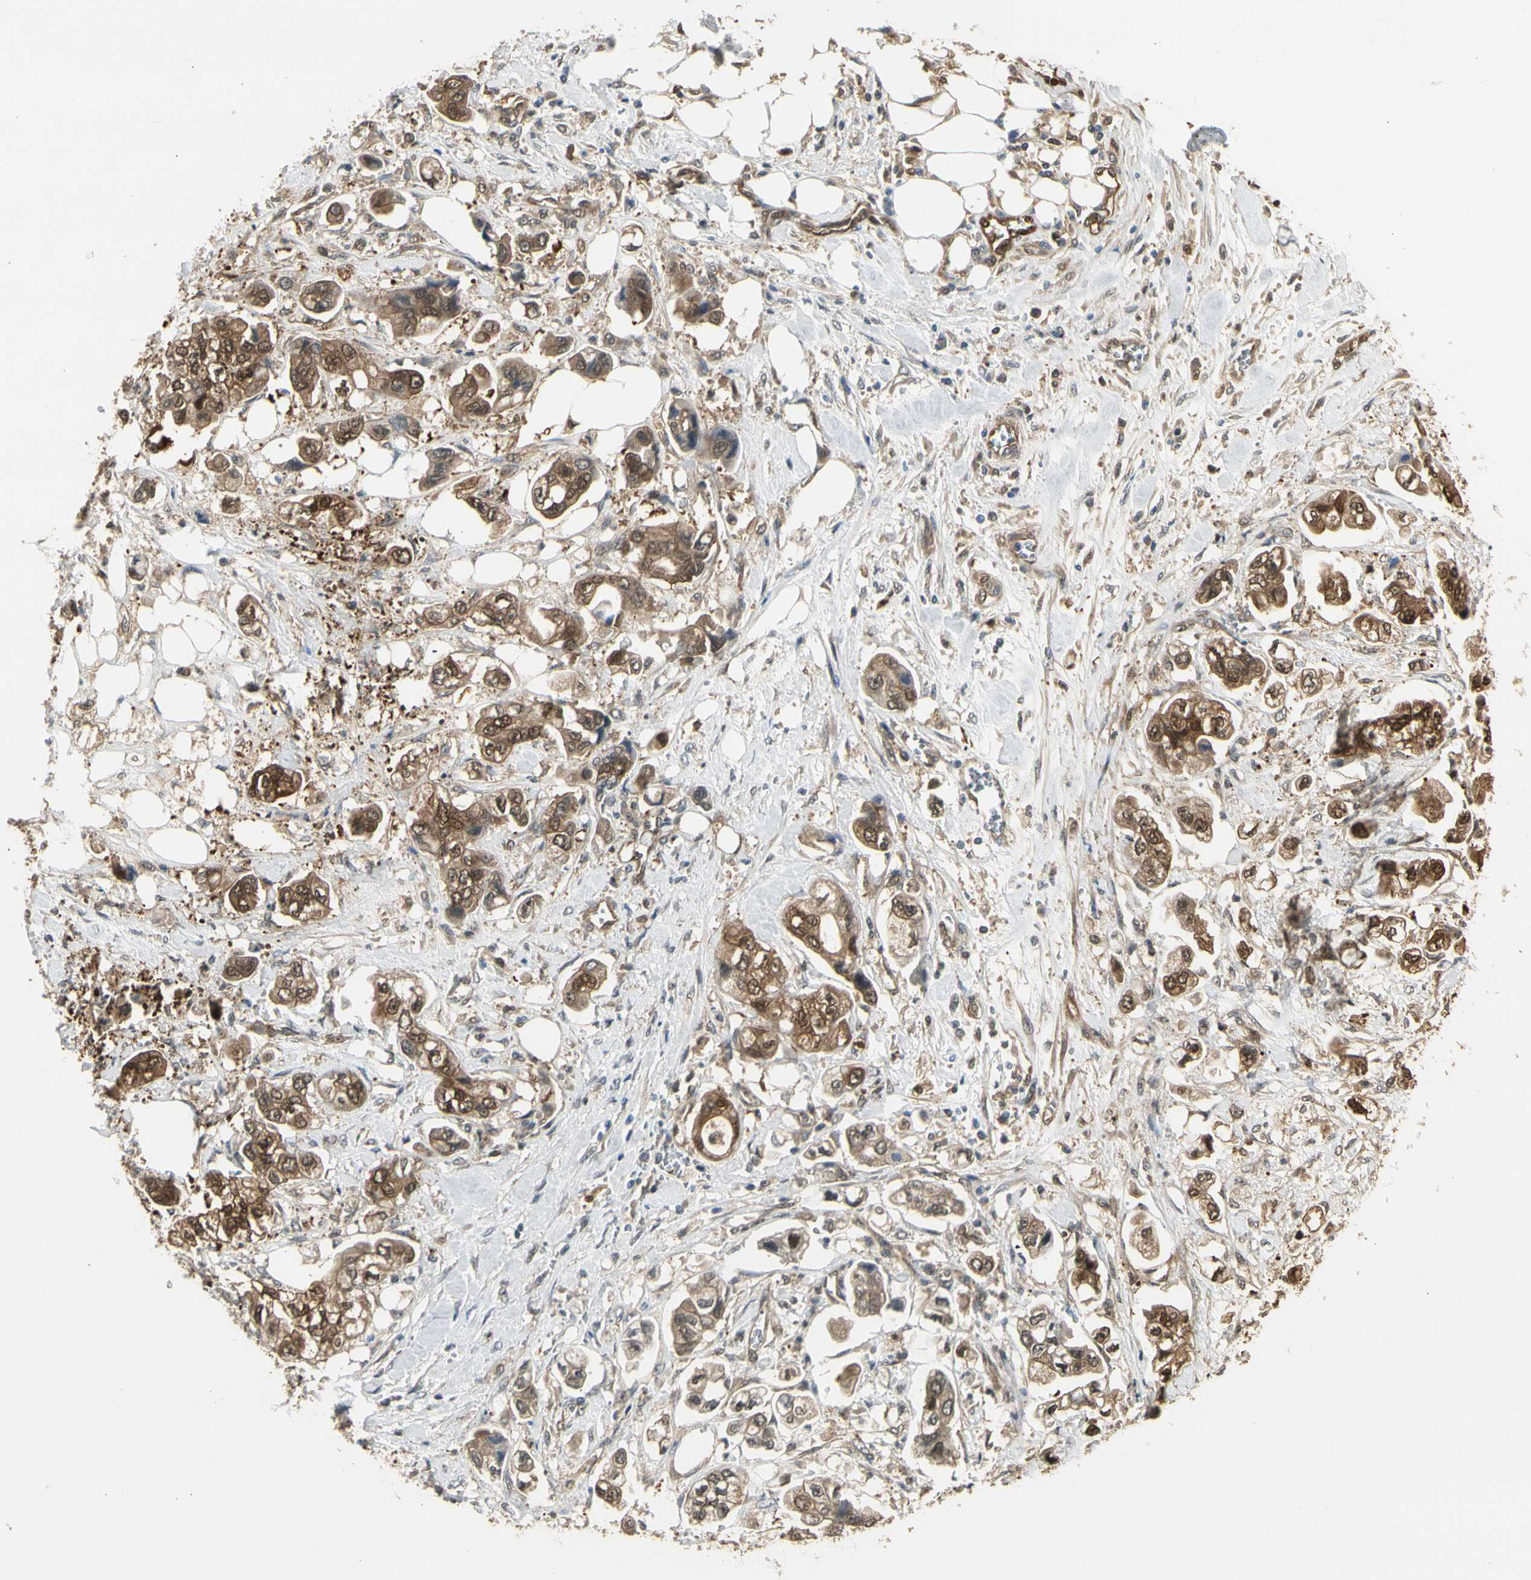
{"staining": {"intensity": "strong", "quantity": ">75%", "location": "cytoplasmic/membranous,nuclear"}, "tissue": "stomach cancer", "cell_type": "Tumor cells", "image_type": "cancer", "snomed": [{"axis": "morphology", "description": "Adenocarcinoma, NOS"}, {"axis": "topography", "description": "Stomach"}], "caption": "Immunohistochemistry (IHC) of stomach adenocarcinoma reveals high levels of strong cytoplasmic/membranous and nuclear staining in about >75% of tumor cells.", "gene": "SERPINB6", "patient": {"sex": "male", "age": 62}}